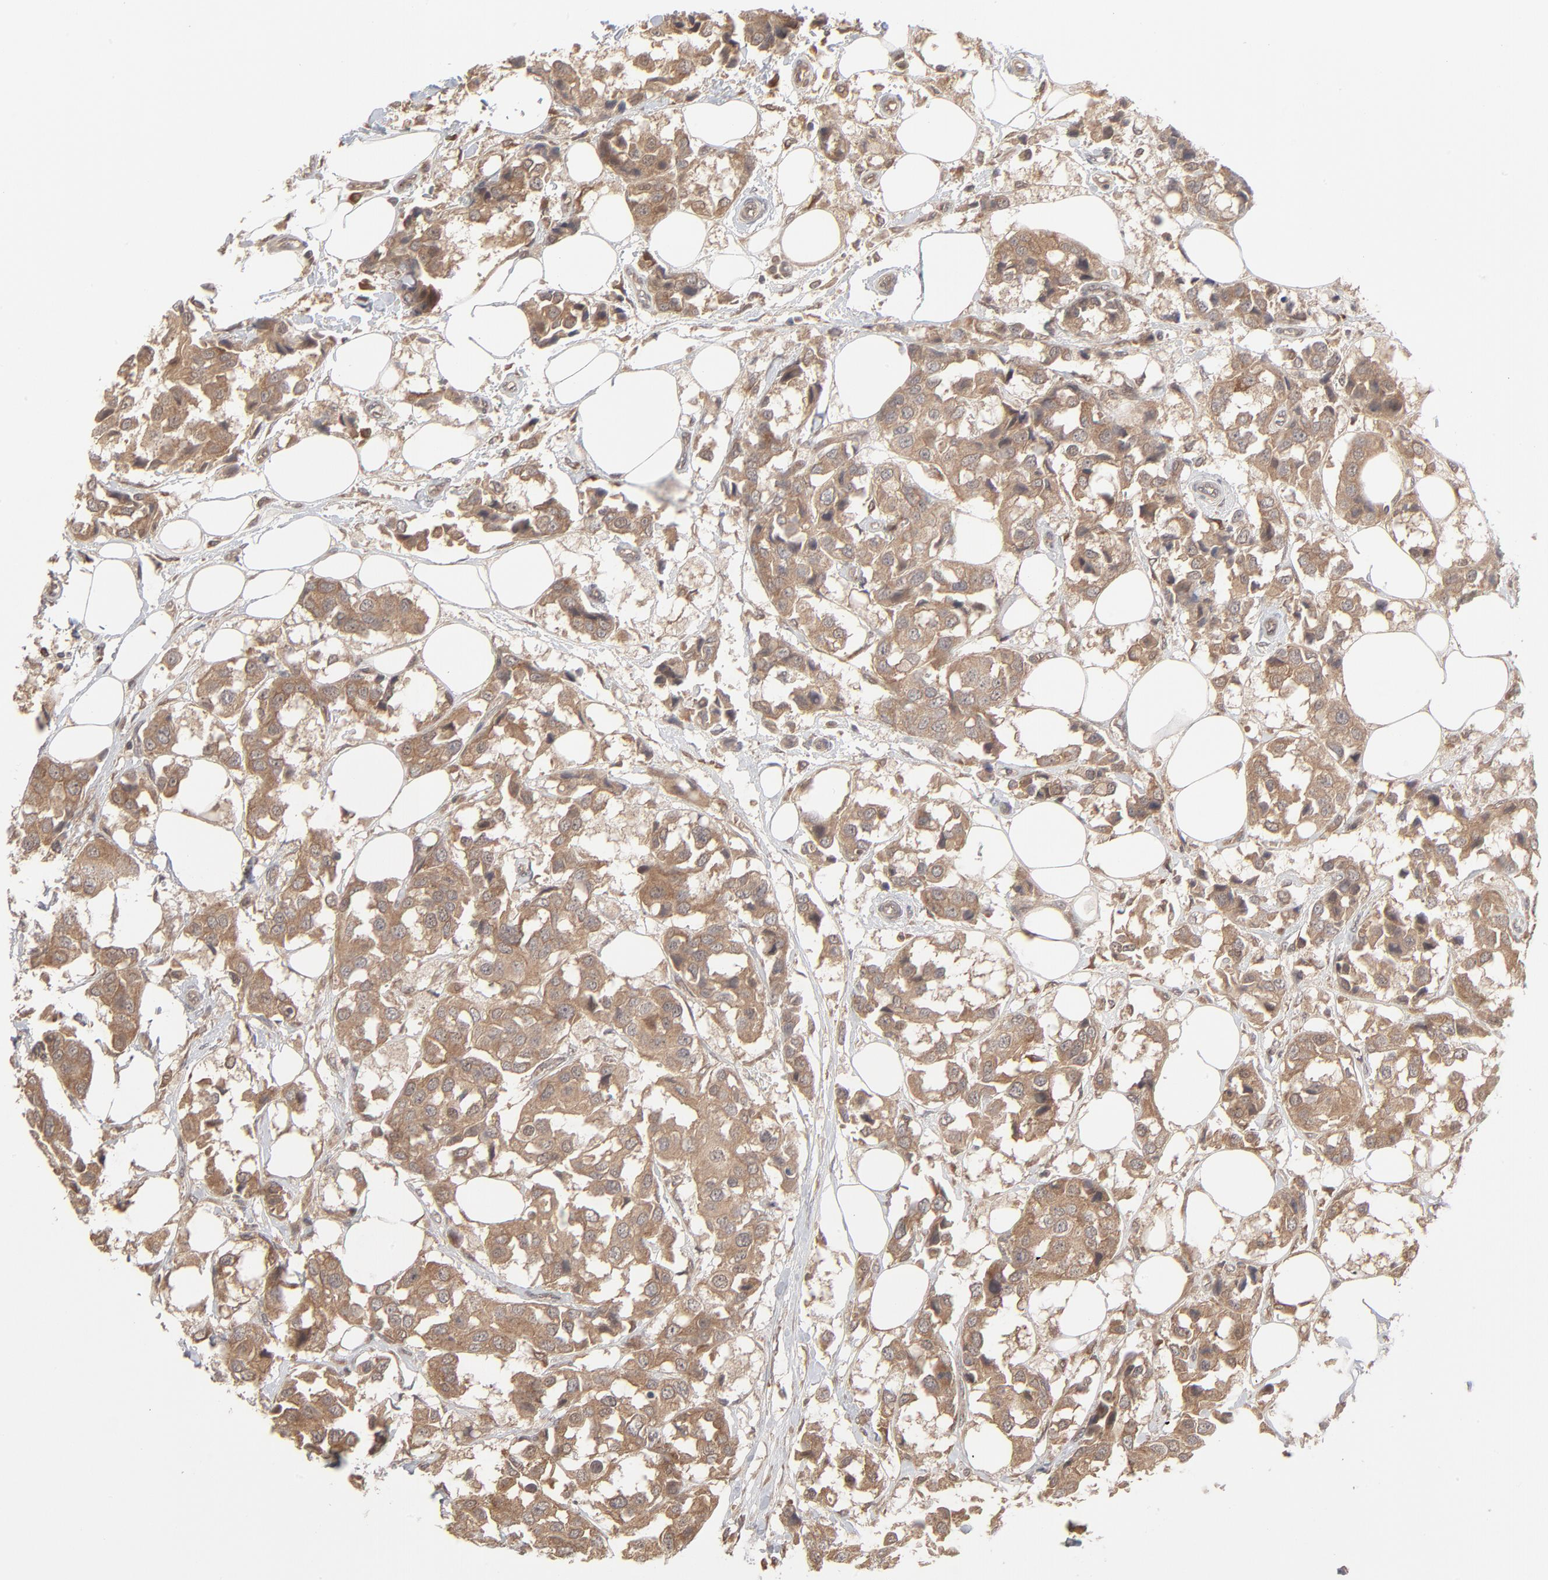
{"staining": {"intensity": "weak", "quantity": ">75%", "location": "cytoplasmic/membranous"}, "tissue": "breast cancer", "cell_type": "Tumor cells", "image_type": "cancer", "snomed": [{"axis": "morphology", "description": "Duct carcinoma"}, {"axis": "topography", "description": "Breast"}], "caption": "A low amount of weak cytoplasmic/membranous staining is identified in approximately >75% of tumor cells in invasive ductal carcinoma (breast) tissue.", "gene": "SCFD1", "patient": {"sex": "female", "age": 80}}